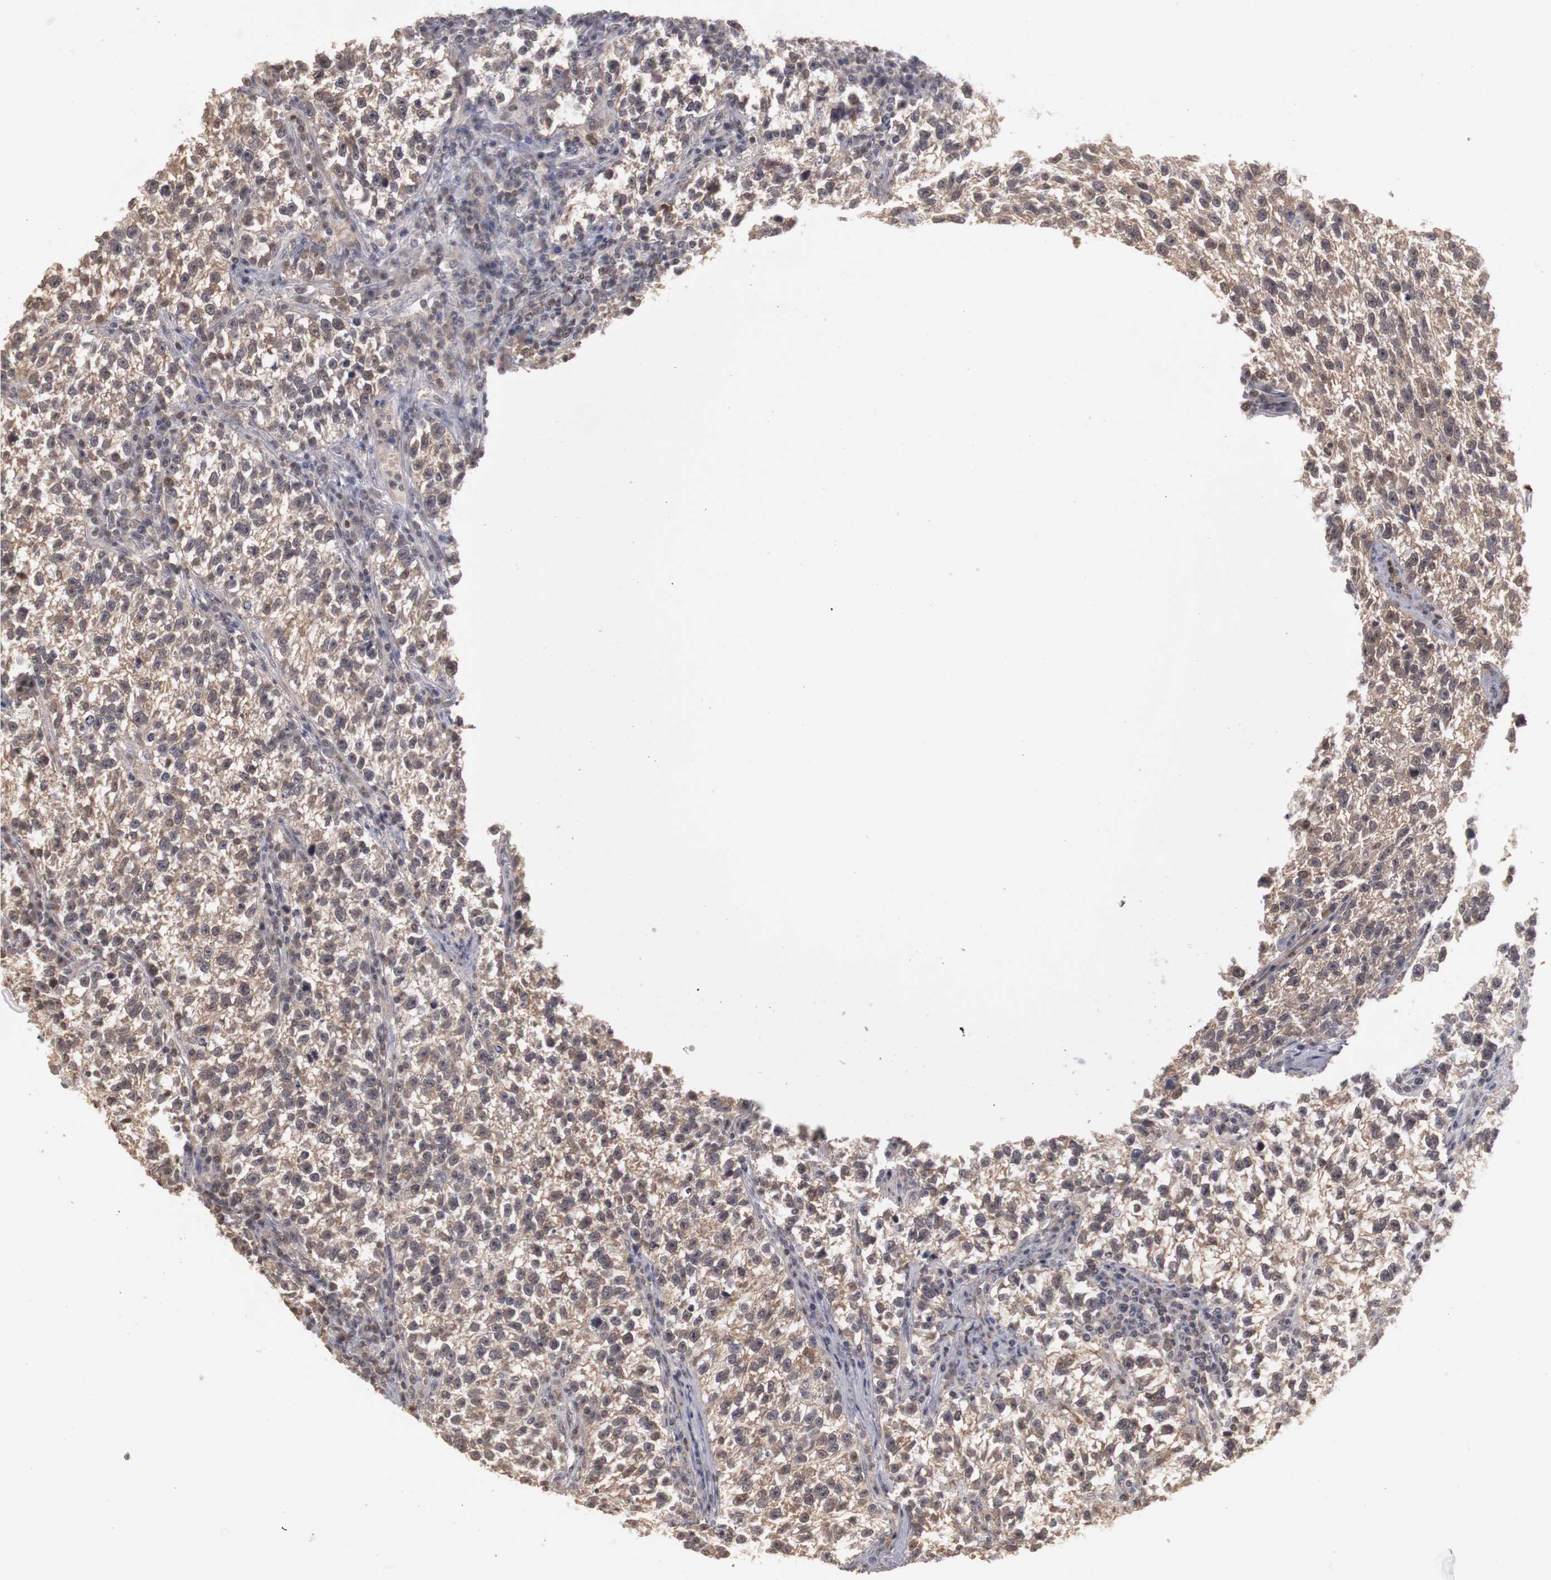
{"staining": {"intensity": "moderate", "quantity": ">75%", "location": "cytoplasmic/membranous"}, "tissue": "testis cancer", "cell_type": "Tumor cells", "image_type": "cancer", "snomed": [{"axis": "morphology", "description": "Seminoma, NOS"}, {"axis": "topography", "description": "Testis"}], "caption": "IHC (DAB (3,3'-diaminobenzidine)) staining of testis seminoma exhibits moderate cytoplasmic/membranous protein positivity in approximately >75% of tumor cells.", "gene": "PLEKHA1", "patient": {"sex": "male", "age": 38}}